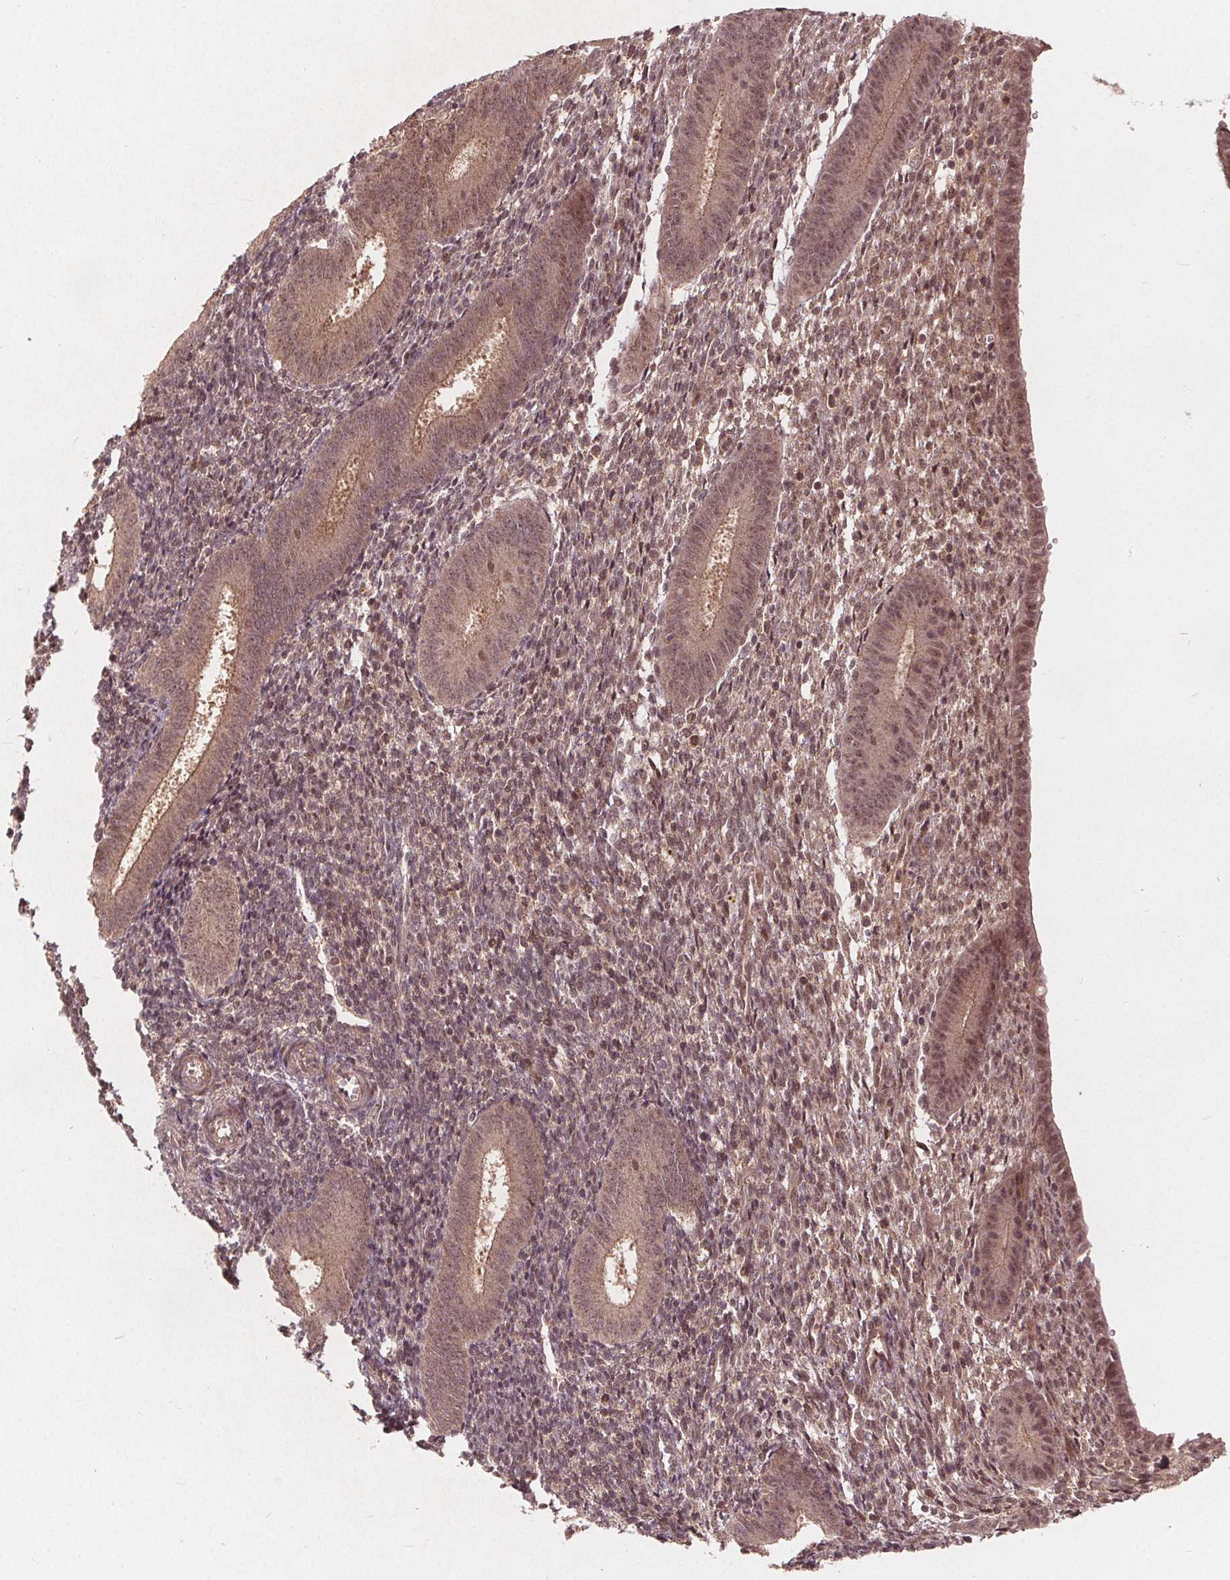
{"staining": {"intensity": "moderate", "quantity": ">75%", "location": "cytoplasmic/membranous,nuclear"}, "tissue": "endometrium", "cell_type": "Cells in endometrial stroma", "image_type": "normal", "snomed": [{"axis": "morphology", "description": "Normal tissue, NOS"}, {"axis": "topography", "description": "Endometrium"}], "caption": "A high-resolution image shows IHC staining of benign endometrium, which reveals moderate cytoplasmic/membranous,nuclear expression in about >75% of cells in endometrial stroma. The staining is performed using DAB (3,3'-diaminobenzidine) brown chromogen to label protein expression. The nuclei are counter-stained blue using hematoxylin.", "gene": "PPP1CB", "patient": {"sex": "female", "age": 25}}